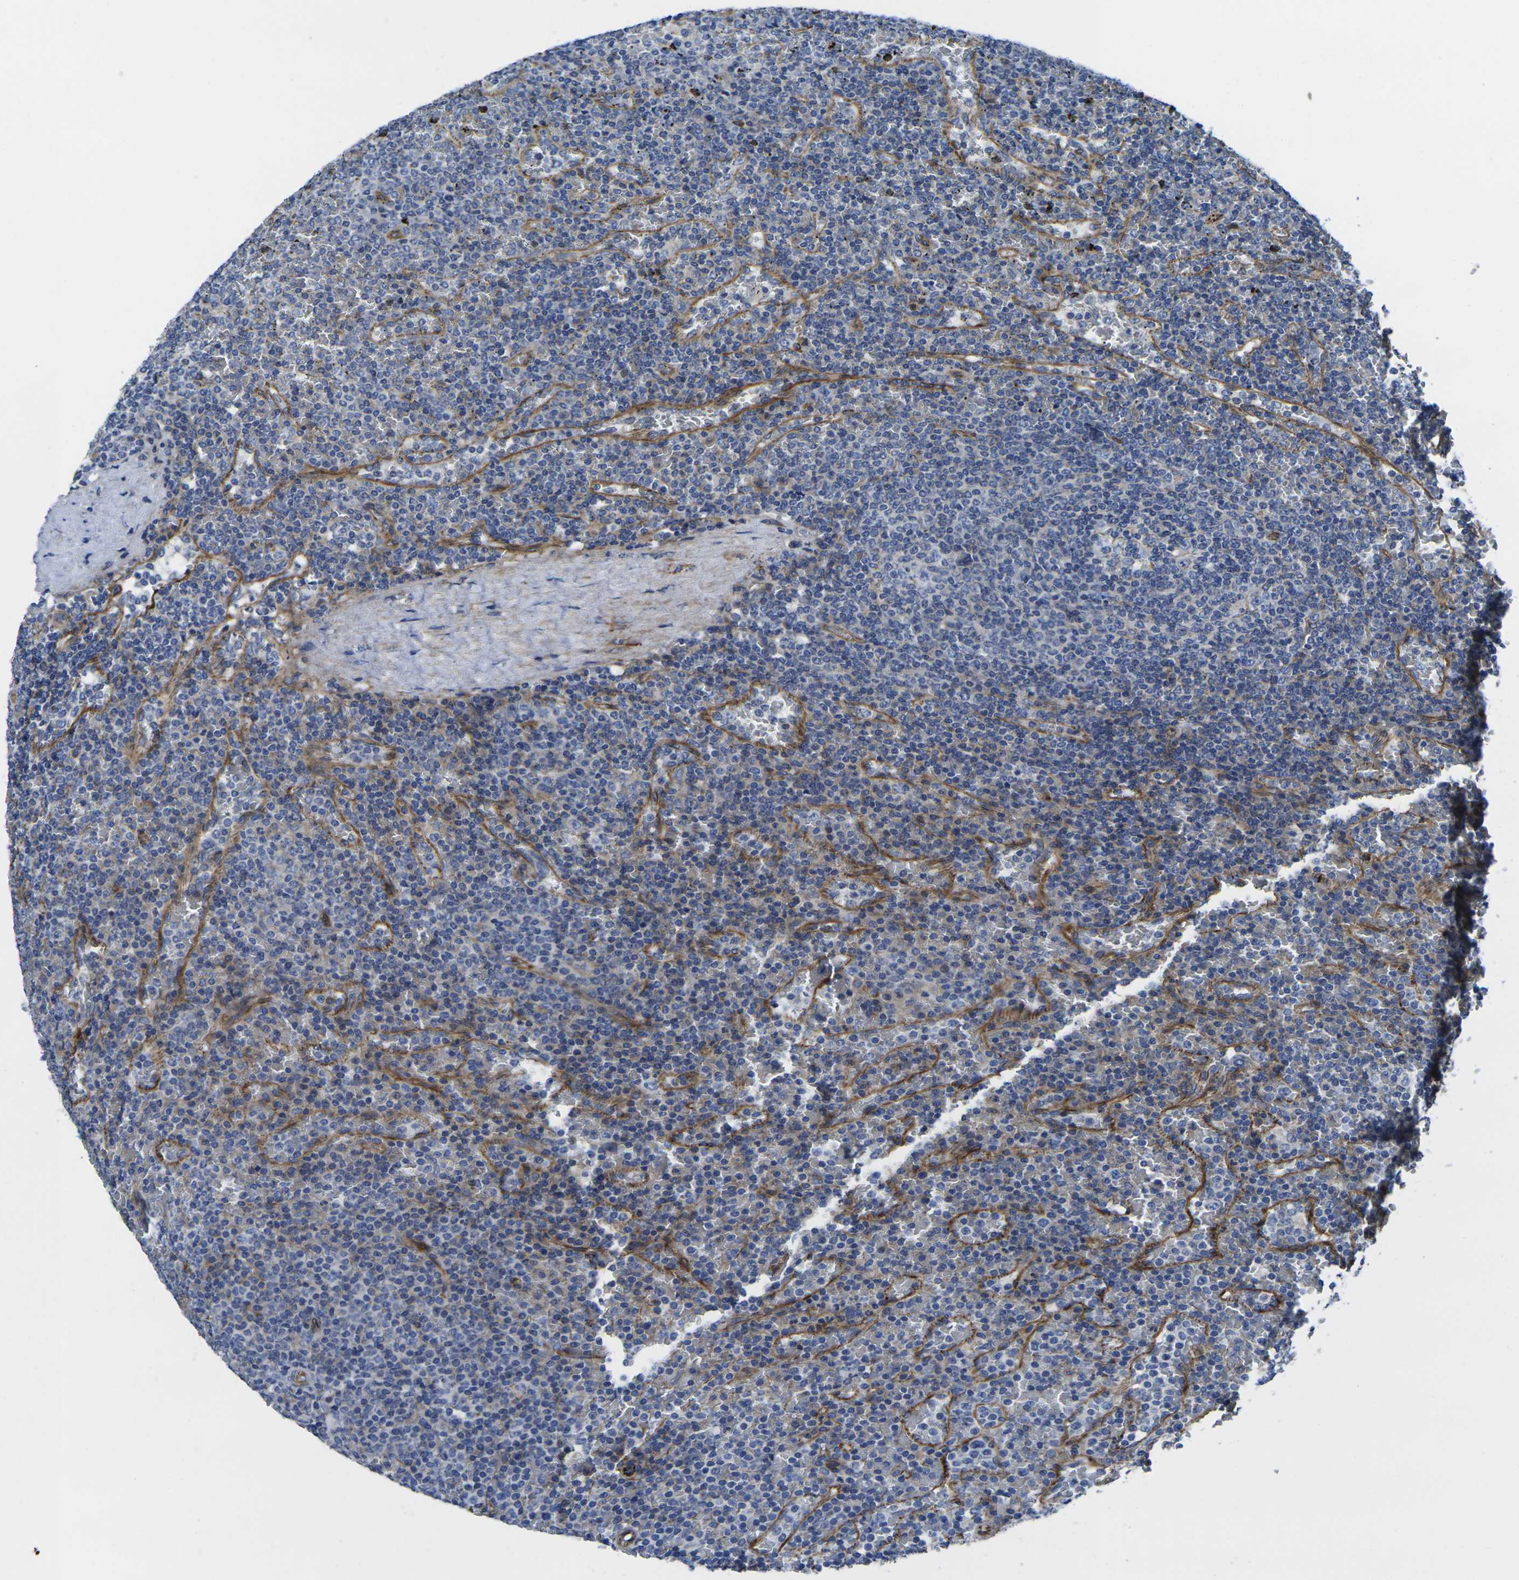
{"staining": {"intensity": "negative", "quantity": "none", "location": "none"}, "tissue": "lymphoma", "cell_type": "Tumor cells", "image_type": "cancer", "snomed": [{"axis": "morphology", "description": "Malignant lymphoma, non-Hodgkin's type, Low grade"}, {"axis": "topography", "description": "Spleen"}], "caption": "The immunohistochemistry (IHC) image has no significant staining in tumor cells of lymphoma tissue.", "gene": "NUMB", "patient": {"sex": "female", "age": 77}}